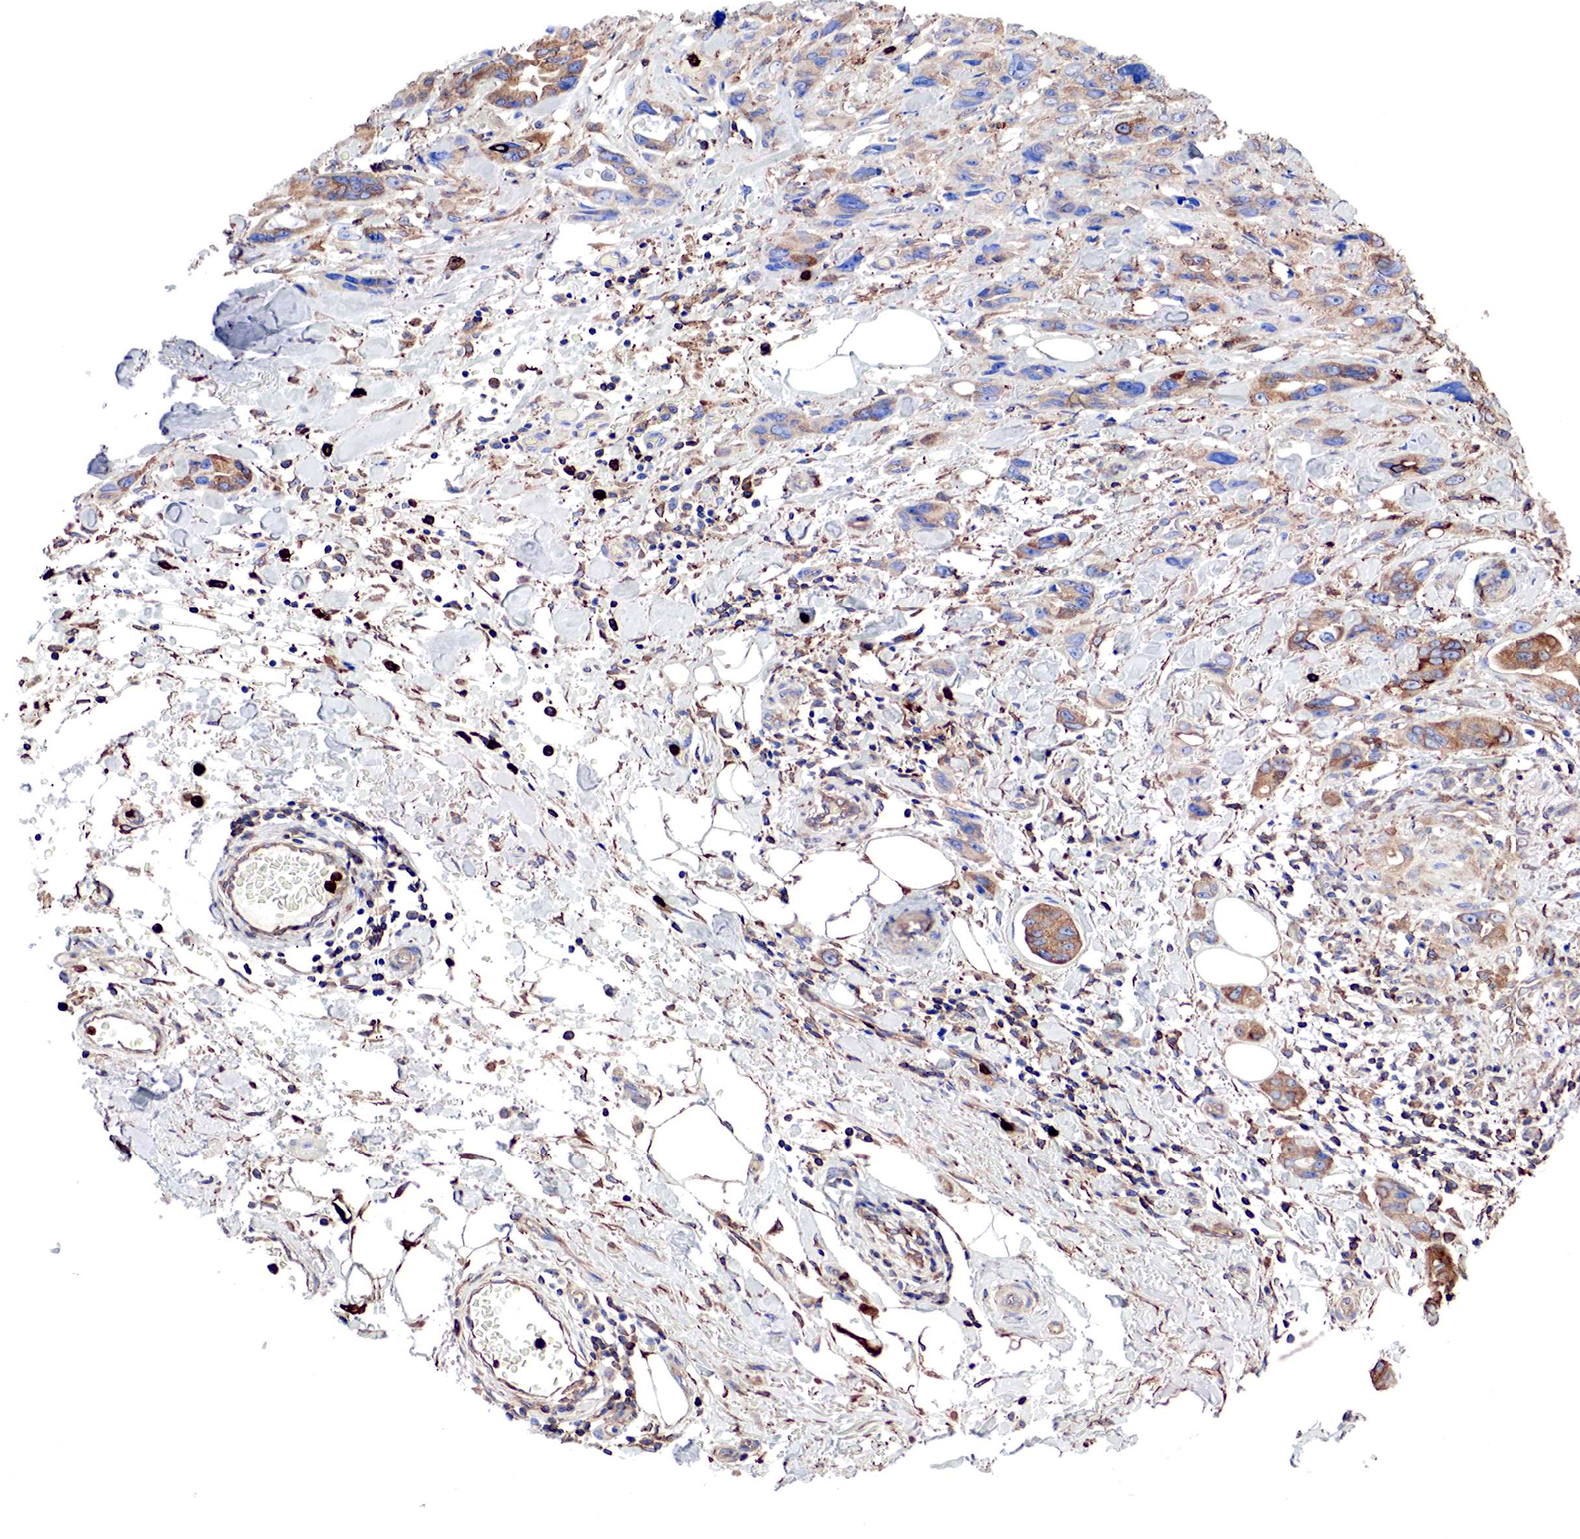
{"staining": {"intensity": "weak", "quantity": "25%-75%", "location": "cytoplasmic/membranous"}, "tissue": "stomach cancer", "cell_type": "Tumor cells", "image_type": "cancer", "snomed": [{"axis": "morphology", "description": "Adenocarcinoma, NOS"}, {"axis": "topography", "description": "Stomach, upper"}], "caption": "A micrograph showing weak cytoplasmic/membranous positivity in about 25%-75% of tumor cells in stomach cancer, as visualized by brown immunohistochemical staining.", "gene": "G6PD", "patient": {"sex": "male", "age": 47}}